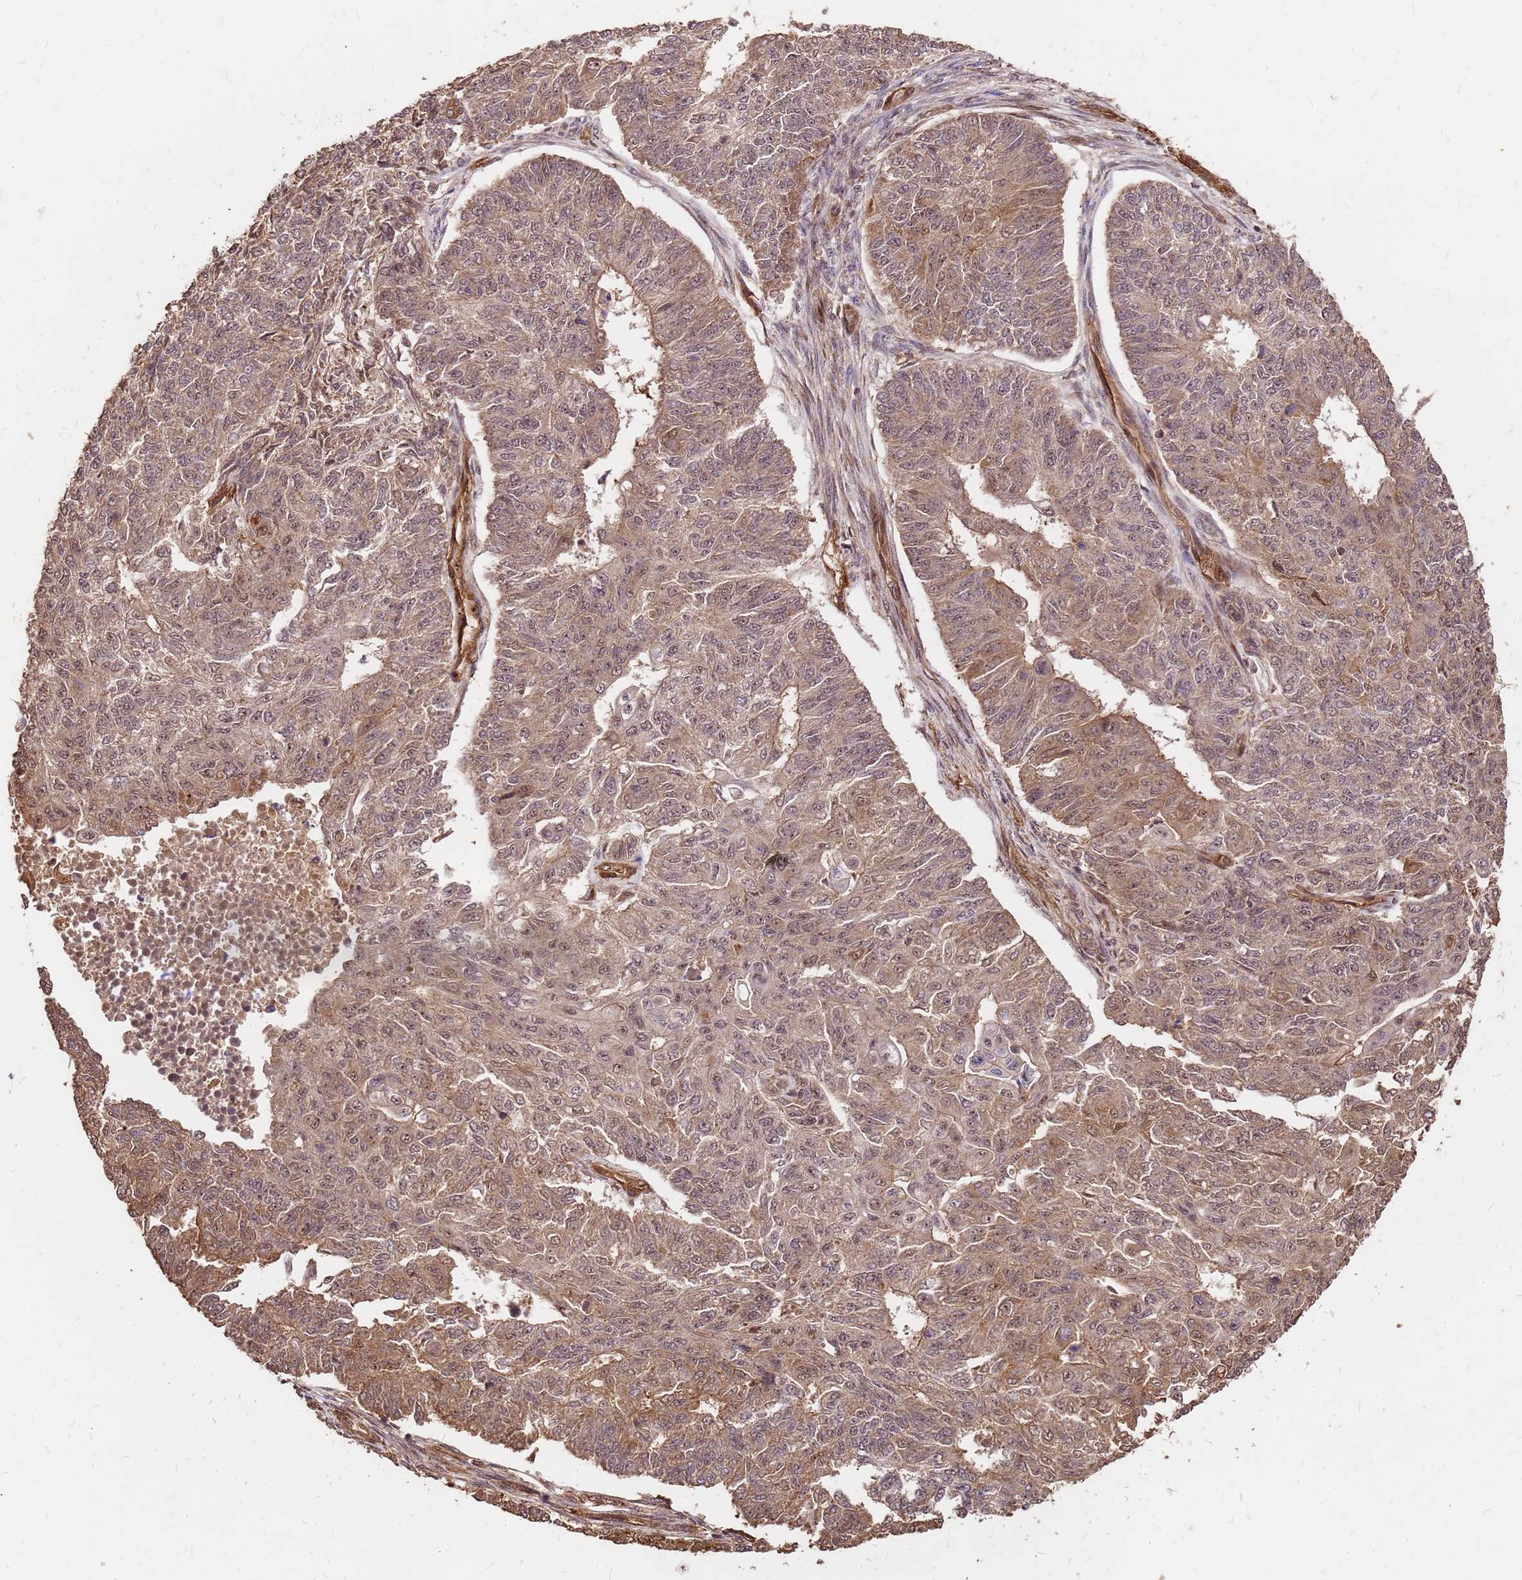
{"staining": {"intensity": "moderate", "quantity": ">75%", "location": "cytoplasmic/membranous,nuclear"}, "tissue": "endometrial cancer", "cell_type": "Tumor cells", "image_type": "cancer", "snomed": [{"axis": "morphology", "description": "Adenocarcinoma, NOS"}, {"axis": "topography", "description": "Endometrium"}], "caption": "Protein analysis of endometrial adenocarcinoma tissue exhibits moderate cytoplasmic/membranous and nuclear positivity in about >75% of tumor cells.", "gene": "GPATCH8", "patient": {"sex": "female", "age": 32}}